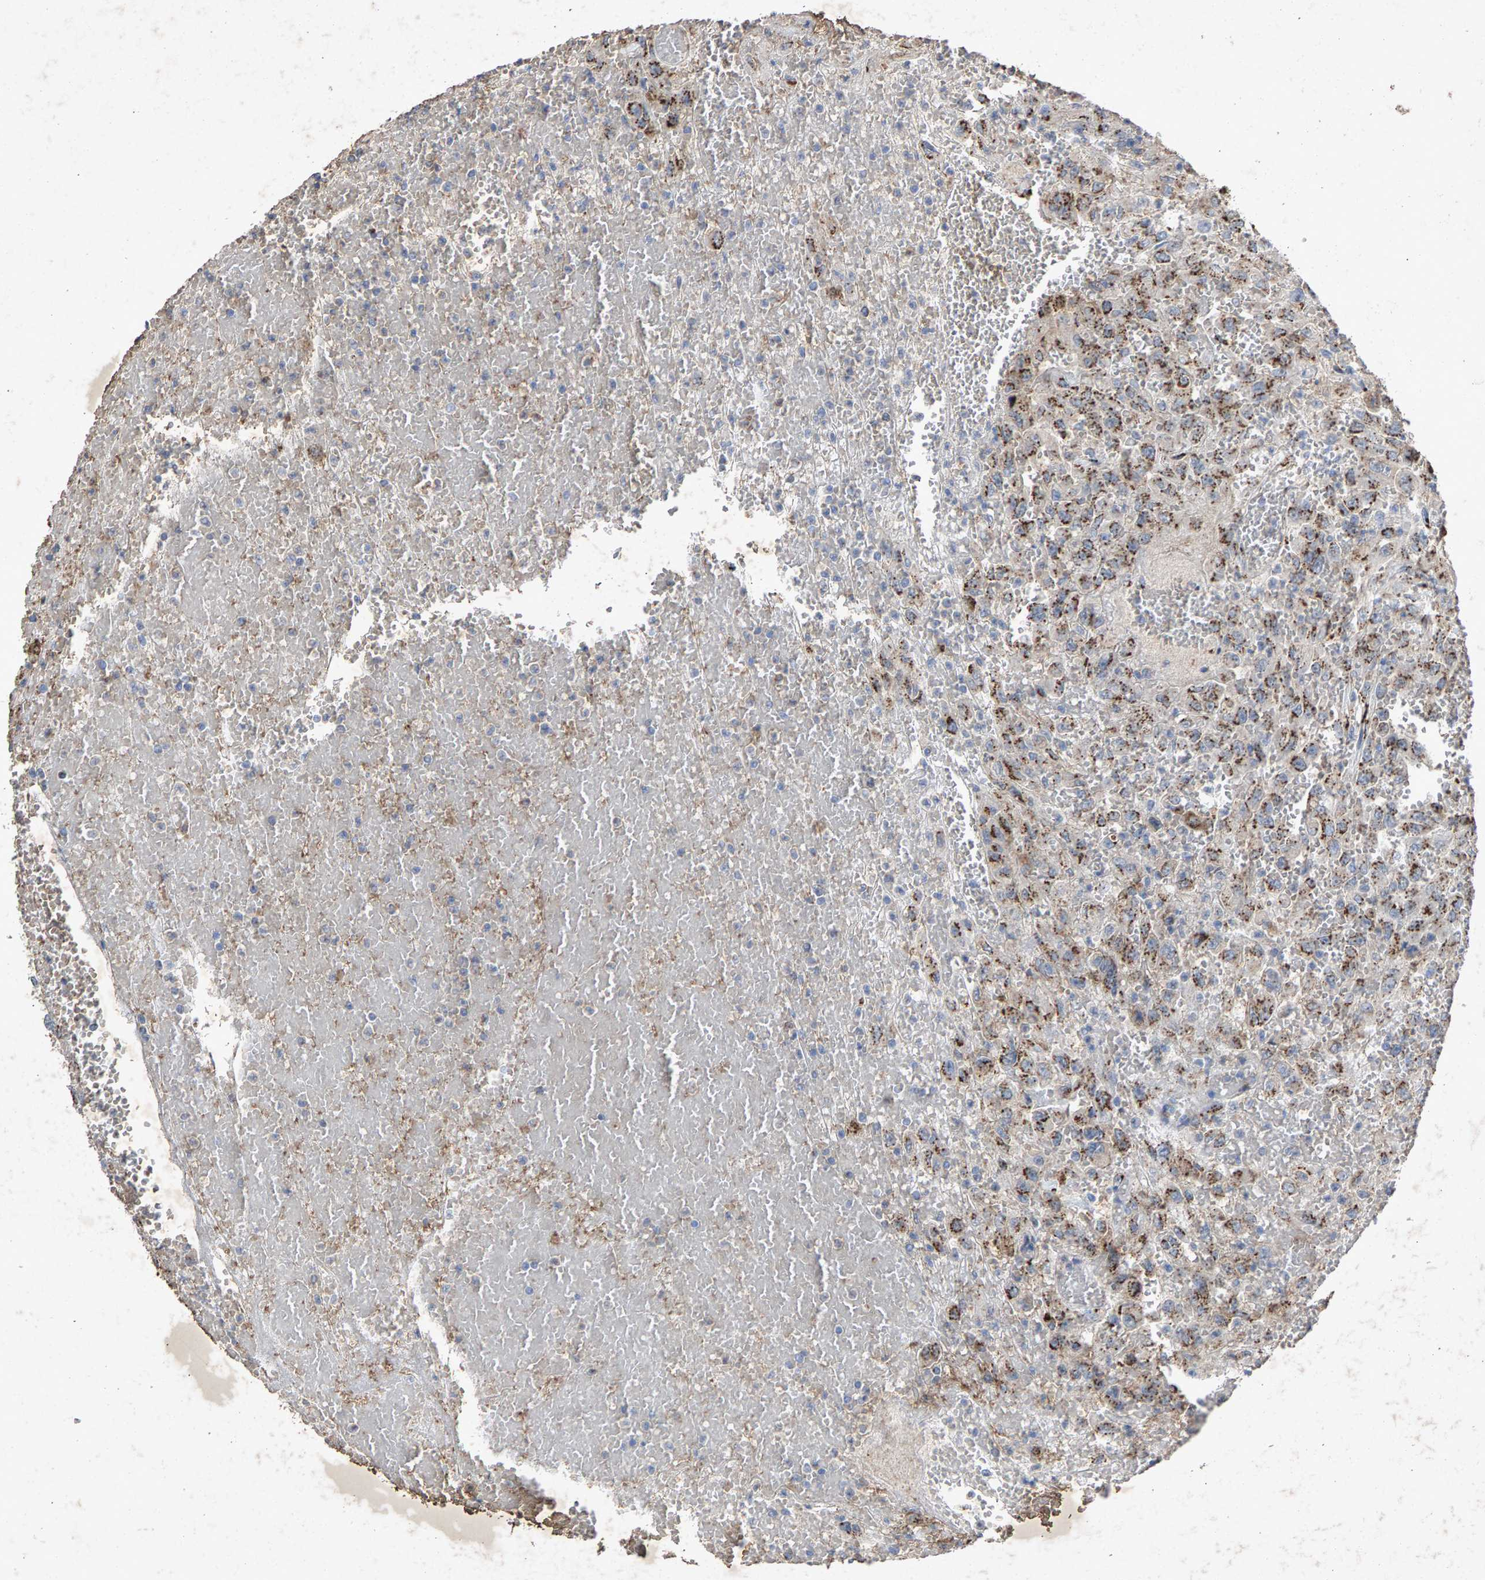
{"staining": {"intensity": "moderate", "quantity": ">75%", "location": "cytoplasmic/membranous"}, "tissue": "urothelial cancer", "cell_type": "Tumor cells", "image_type": "cancer", "snomed": [{"axis": "morphology", "description": "Urothelial carcinoma, High grade"}, {"axis": "topography", "description": "Urinary bladder"}], "caption": "Urothelial cancer tissue exhibits moderate cytoplasmic/membranous positivity in about >75% of tumor cells, visualized by immunohistochemistry. (Brightfield microscopy of DAB IHC at high magnification).", "gene": "MAN2A1", "patient": {"sex": "male", "age": 46}}